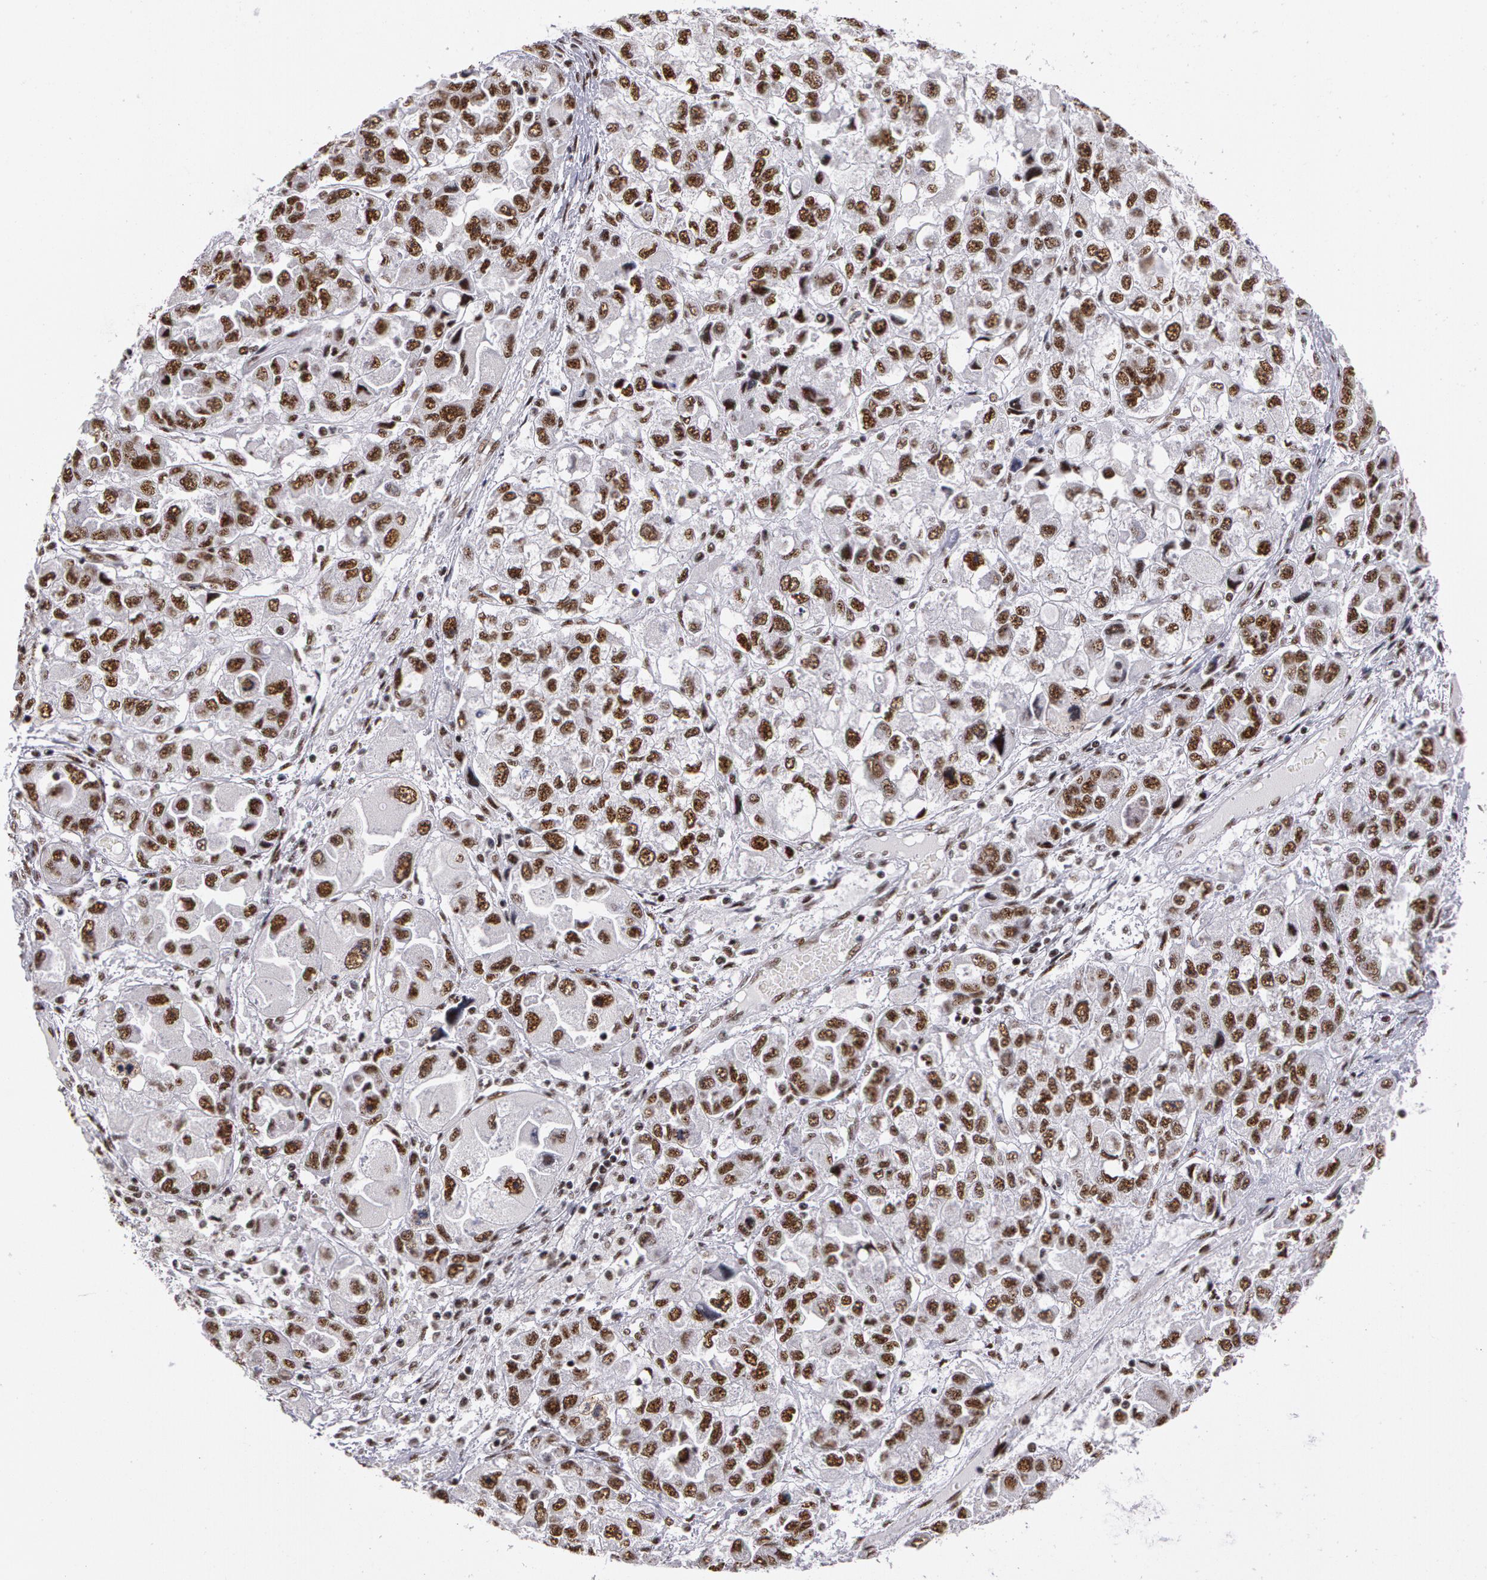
{"staining": {"intensity": "moderate", "quantity": ">75%", "location": "nuclear"}, "tissue": "ovarian cancer", "cell_type": "Tumor cells", "image_type": "cancer", "snomed": [{"axis": "morphology", "description": "Cystadenocarcinoma, serous, NOS"}, {"axis": "topography", "description": "Ovary"}], "caption": "Brown immunohistochemical staining in ovarian cancer (serous cystadenocarcinoma) shows moderate nuclear expression in approximately >75% of tumor cells. The protein is stained brown, and the nuclei are stained in blue (DAB (3,3'-diaminobenzidine) IHC with brightfield microscopy, high magnification).", "gene": "PNN", "patient": {"sex": "female", "age": 84}}